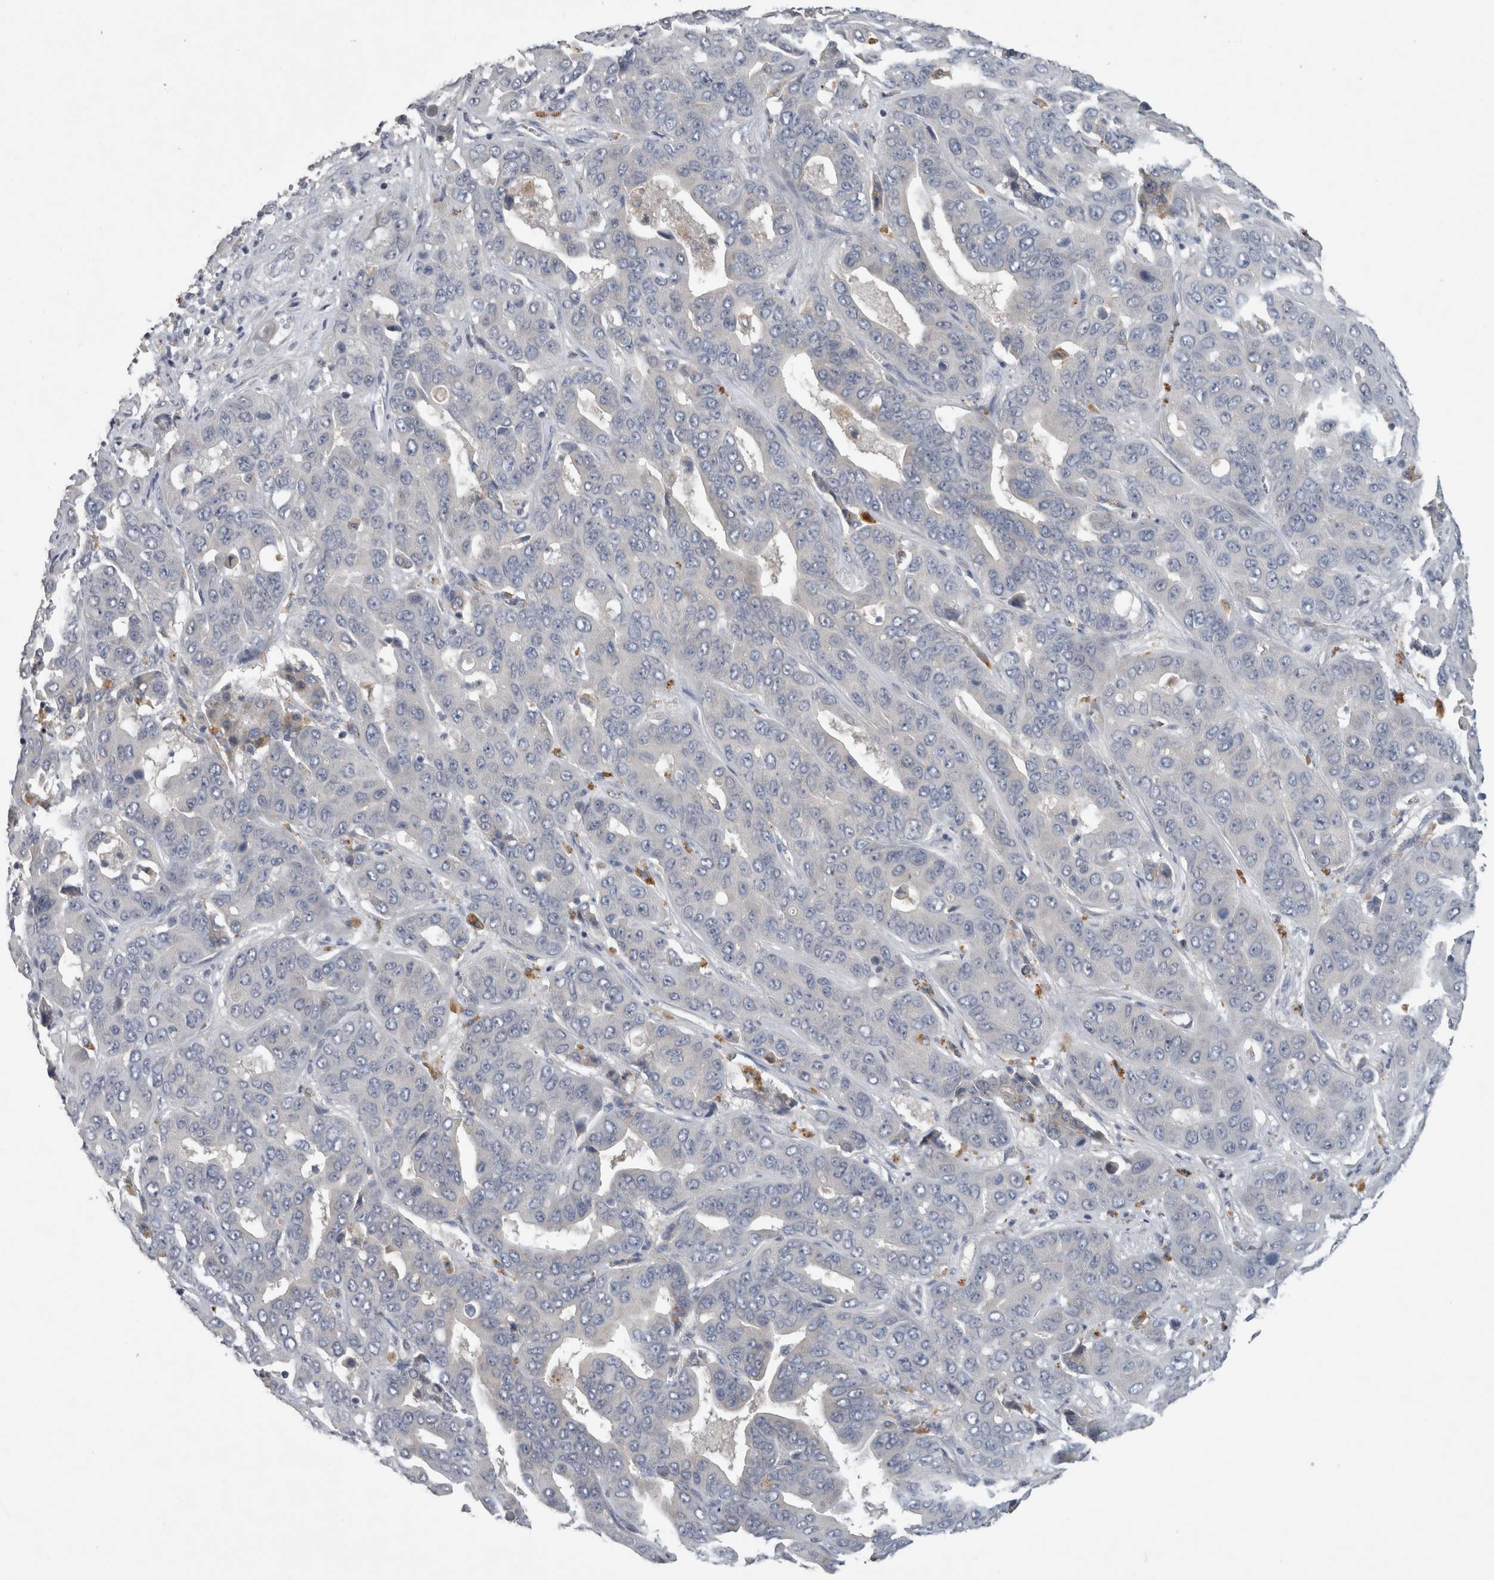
{"staining": {"intensity": "negative", "quantity": "none", "location": "none"}, "tissue": "liver cancer", "cell_type": "Tumor cells", "image_type": "cancer", "snomed": [{"axis": "morphology", "description": "Cholangiocarcinoma"}, {"axis": "topography", "description": "Liver"}], "caption": "Tumor cells are negative for protein expression in human liver cholangiocarcinoma.", "gene": "SLC22A11", "patient": {"sex": "female", "age": 52}}